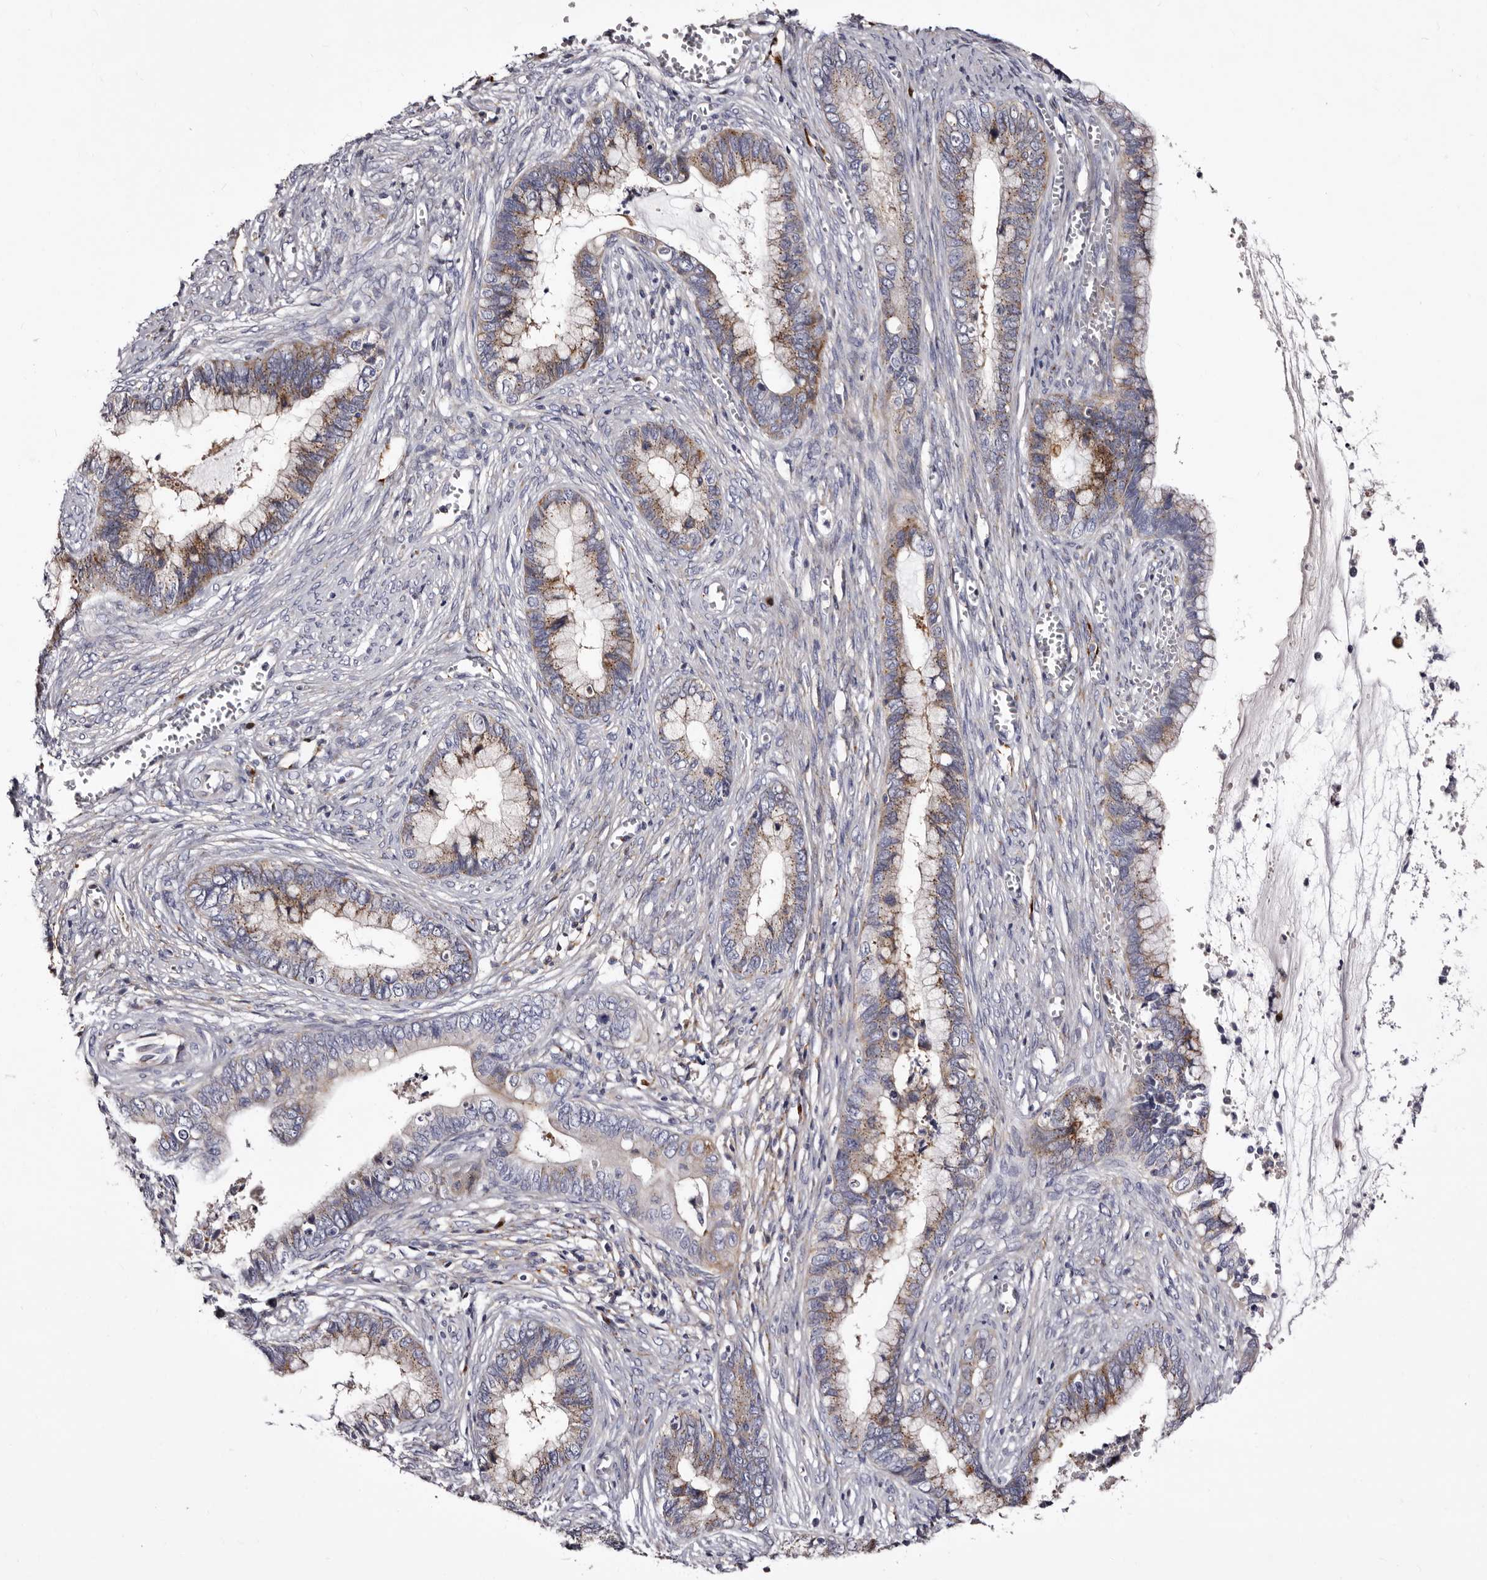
{"staining": {"intensity": "moderate", "quantity": "25%-75%", "location": "cytoplasmic/membranous"}, "tissue": "cervical cancer", "cell_type": "Tumor cells", "image_type": "cancer", "snomed": [{"axis": "morphology", "description": "Adenocarcinoma, NOS"}, {"axis": "topography", "description": "Cervix"}], "caption": "Immunohistochemistry (DAB) staining of cervical cancer (adenocarcinoma) exhibits moderate cytoplasmic/membranous protein positivity in about 25%-75% of tumor cells.", "gene": "AUNIP", "patient": {"sex": "female", "age": 44}}